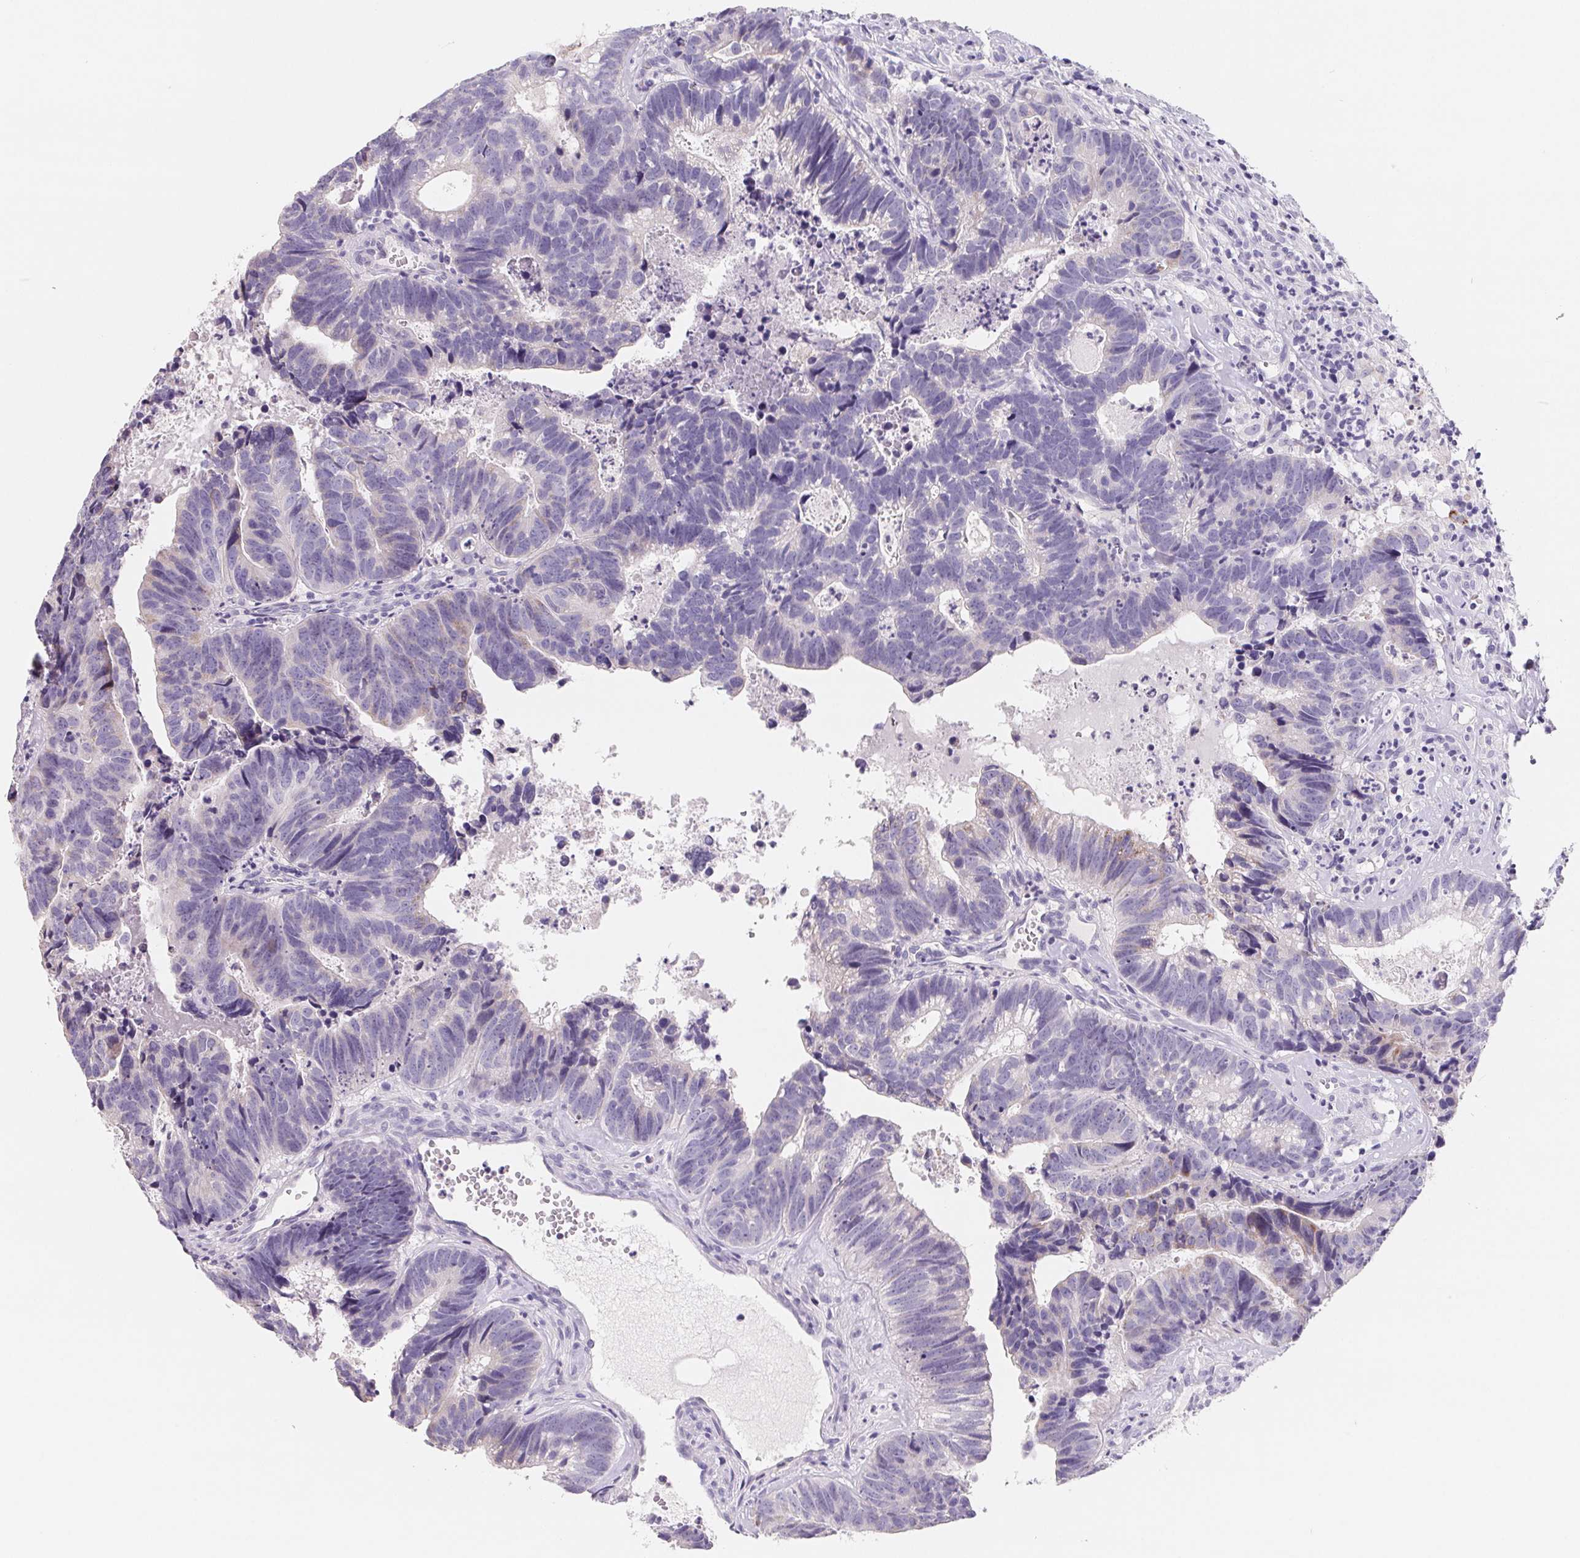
{"staining": {"intensity": "weak", "quantity": "<25%", "location": "cytoplasmic/membranous"}, "tissue": "head and neck cancer", "cell_type": "Tumor cells", "image_type": "cancer", "snomed": [{"axis": "morphology", "description": "Adenocarcinoma, NOS"}, {"axis": "topography", "description": "Head-Neck"}], "caption": "This is an immunohistochemistry (IHC) image of head and neck adenocarcinoma. There is no staining in tumor cells.", "gene": "FDX1", "patient": {"sex": "male", "age": 62}}